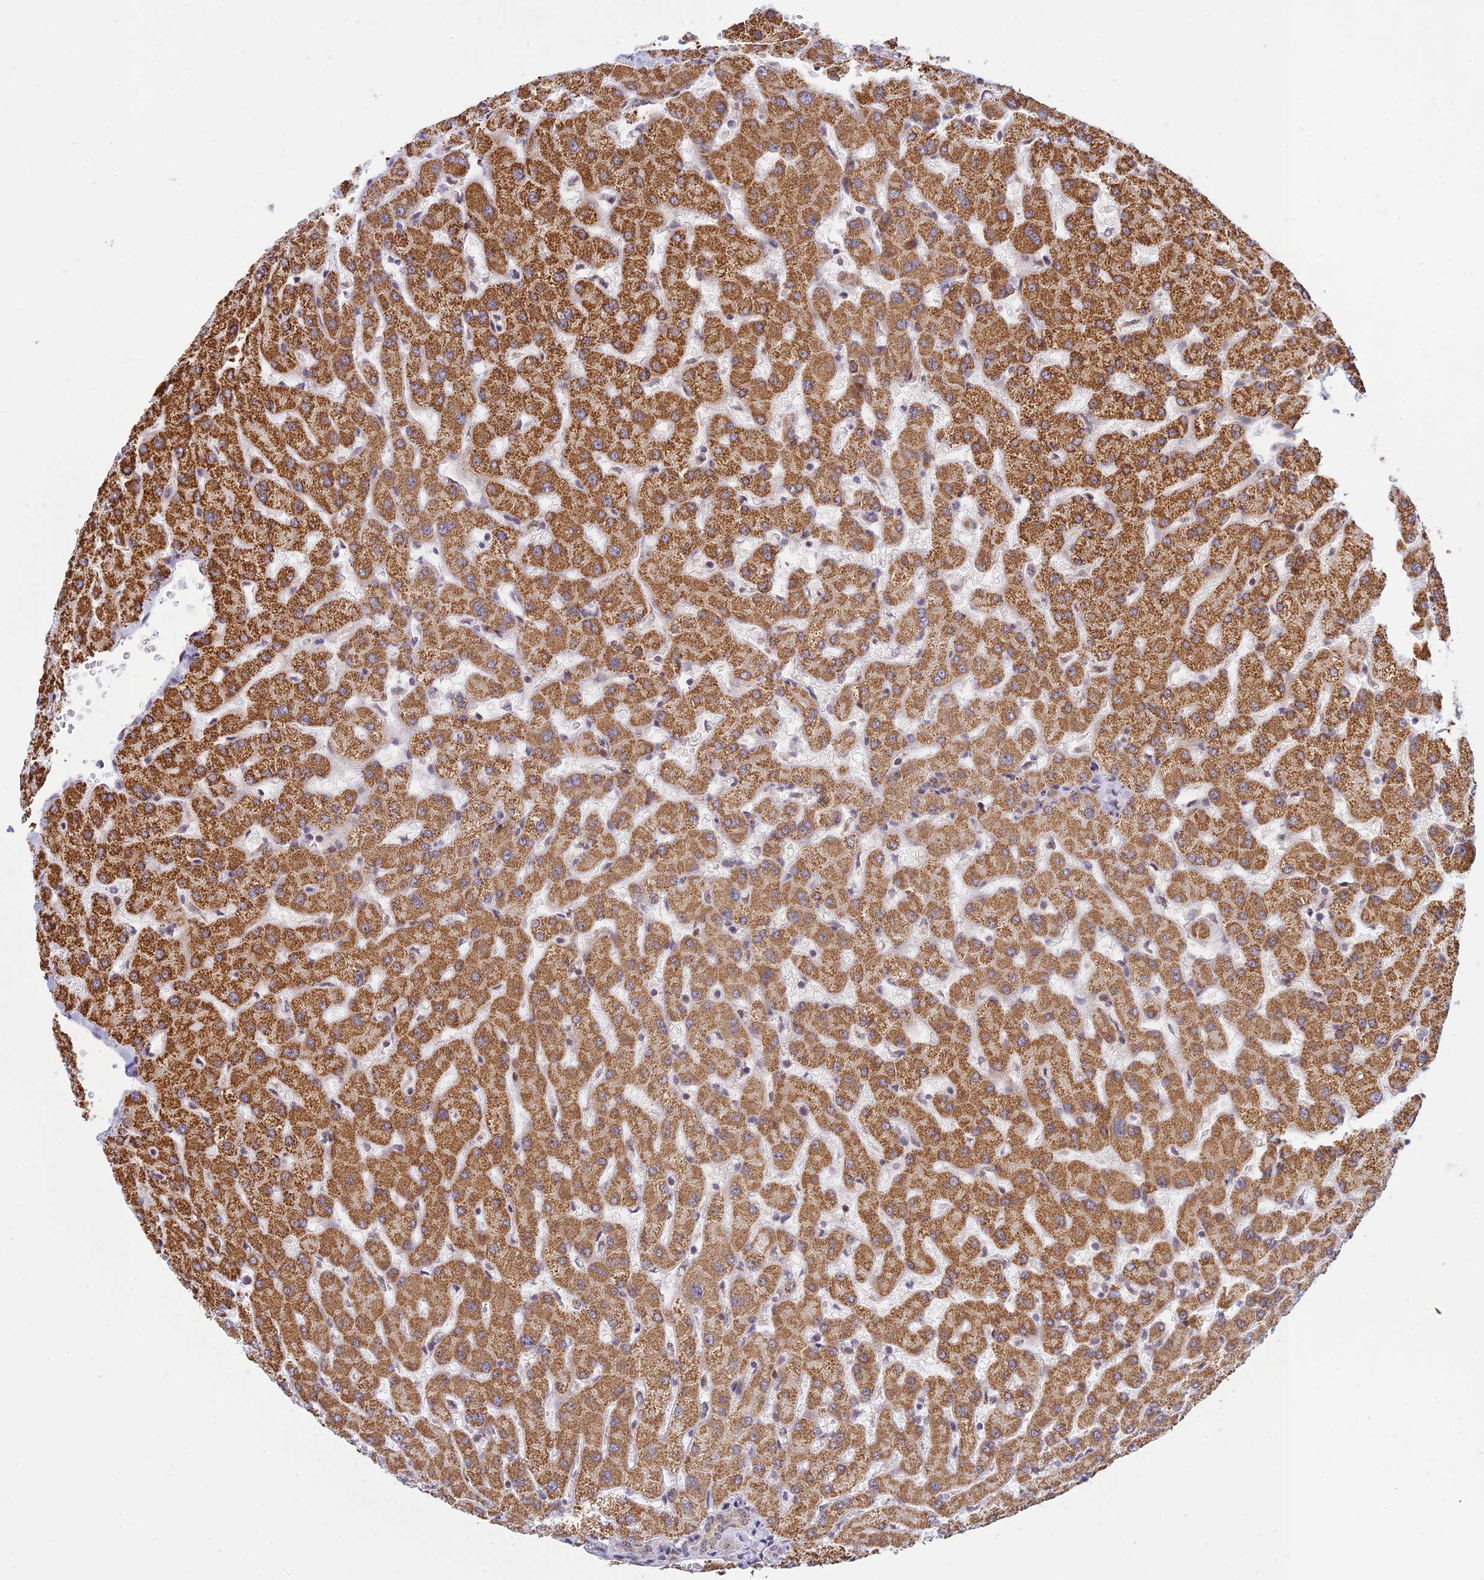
{"staining": {"intensity": "moderate", "quantity": ">75%", "location": "cytoplasmic/membranous"}, "tissue": "liver", "cell_type": "Cholangiocytes", "image_type": "normal", "snomed": [{"axis": "morphology", "description": "Normal tissue, NOS"}, {"axis": "topography", "description": "Liver"}], "caption": "Liver stained with IHC exhibits moderate cytoplasmic/membranous positivity in approximately >75% of cholangiocytes. The staining was performed using DAB, with brown indicating positive protein expression. Nuclei are stained blue with hematoxylin.", "gene": "HOOK2", "patient": {"sex": "female", "age": 63}}